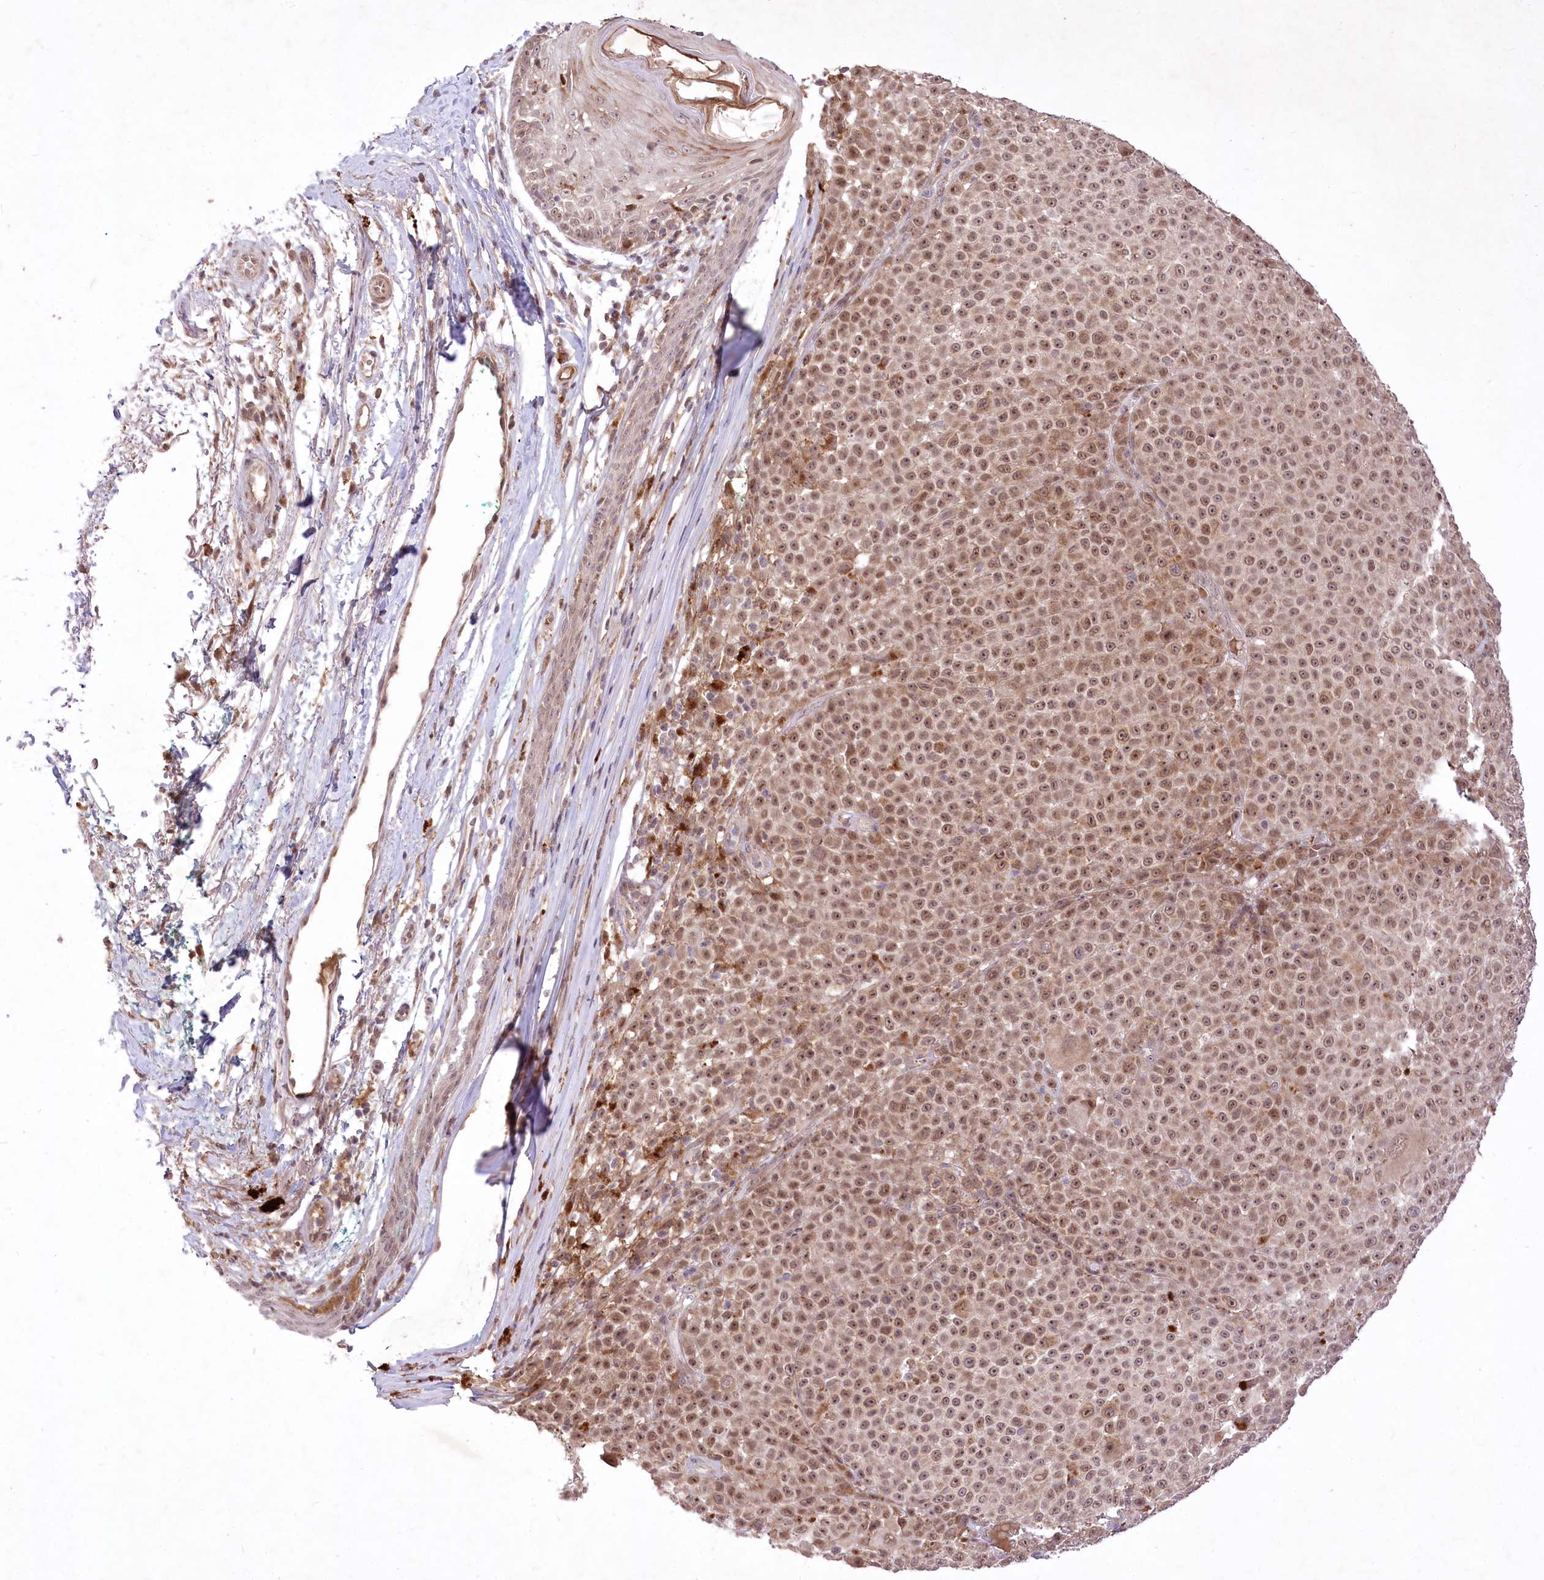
{"staining": {"intensity": "moderate", "quantity": ">75%", "location": "cytoplasmic/membranous,nuclear"}, "tissue": "melanoma", "cell_type": "Tumor cells", "image_type": "cancer", "snomed": [{"axis": "morphology", "description": "Malignant melanoma, NOS"}, {"axis": "topography", "description": "Skin"}], "caption": "There is medium levels of moderate cytoplasmic/membranous and nuclear expression in tumor cells of melanoma, as demonstrated by immunohistochemical staining (brown color).", "gene": "HELT", "patient": {"sex": "female", "age": 94}}